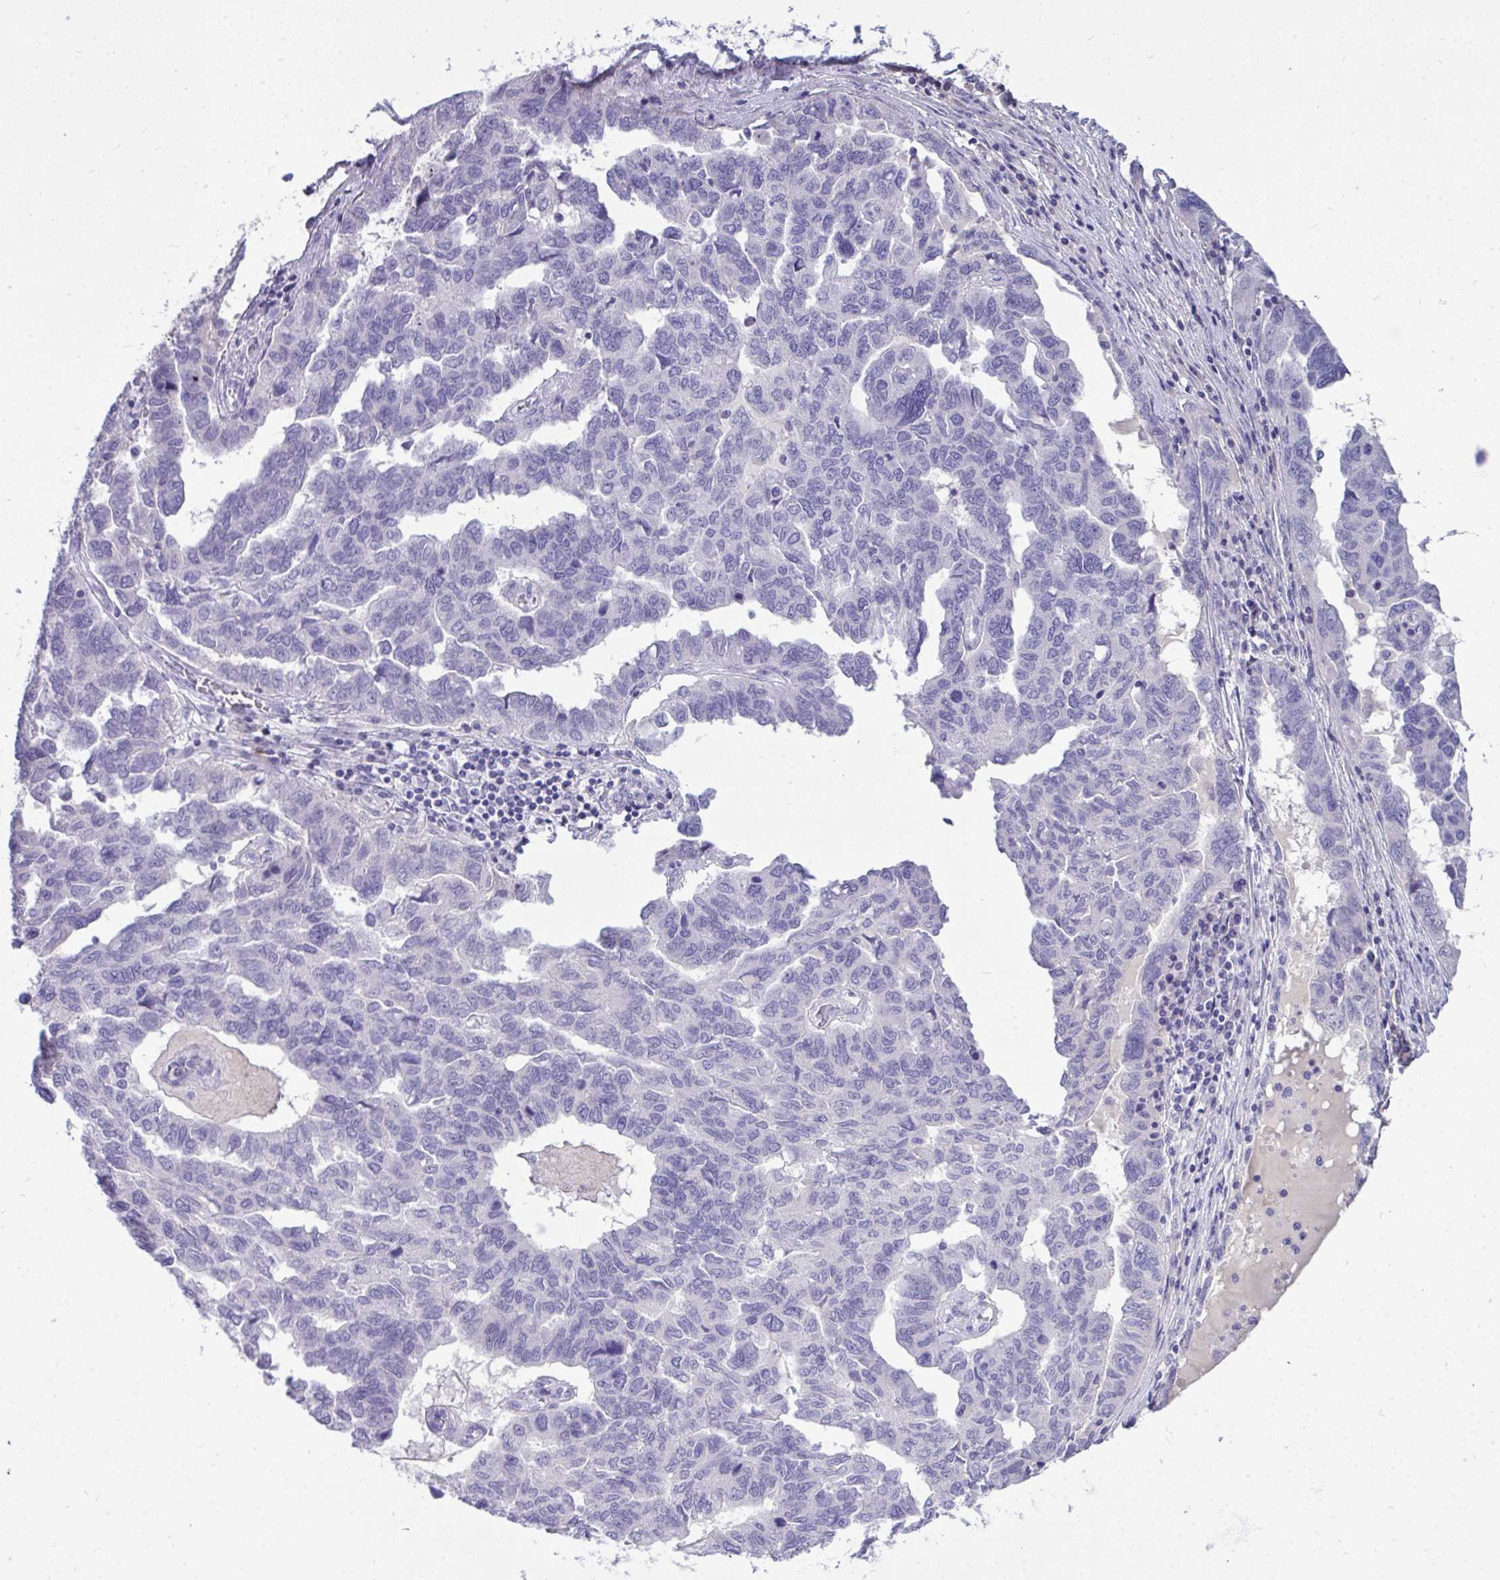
{"staining": {"intensity": "negative", "quantity": "none", "location": "none"}, "tissue": "ovarian cancer", "cell_type": "Tumor cells", "image_type": "cancer", "snomed": [{"axis": "morphology", "description": "Cystadenocarcinoma, serous, NOS"}, {"axis": "topography", "description": "Ovary"}], "caption": "Ovarian serous cystadenocarcinoma was stained to show a protein in brown. There is no significant expression in tumor cells.", "gene": "PIGZ", "patient": {"sex": "female", "age": 64}}